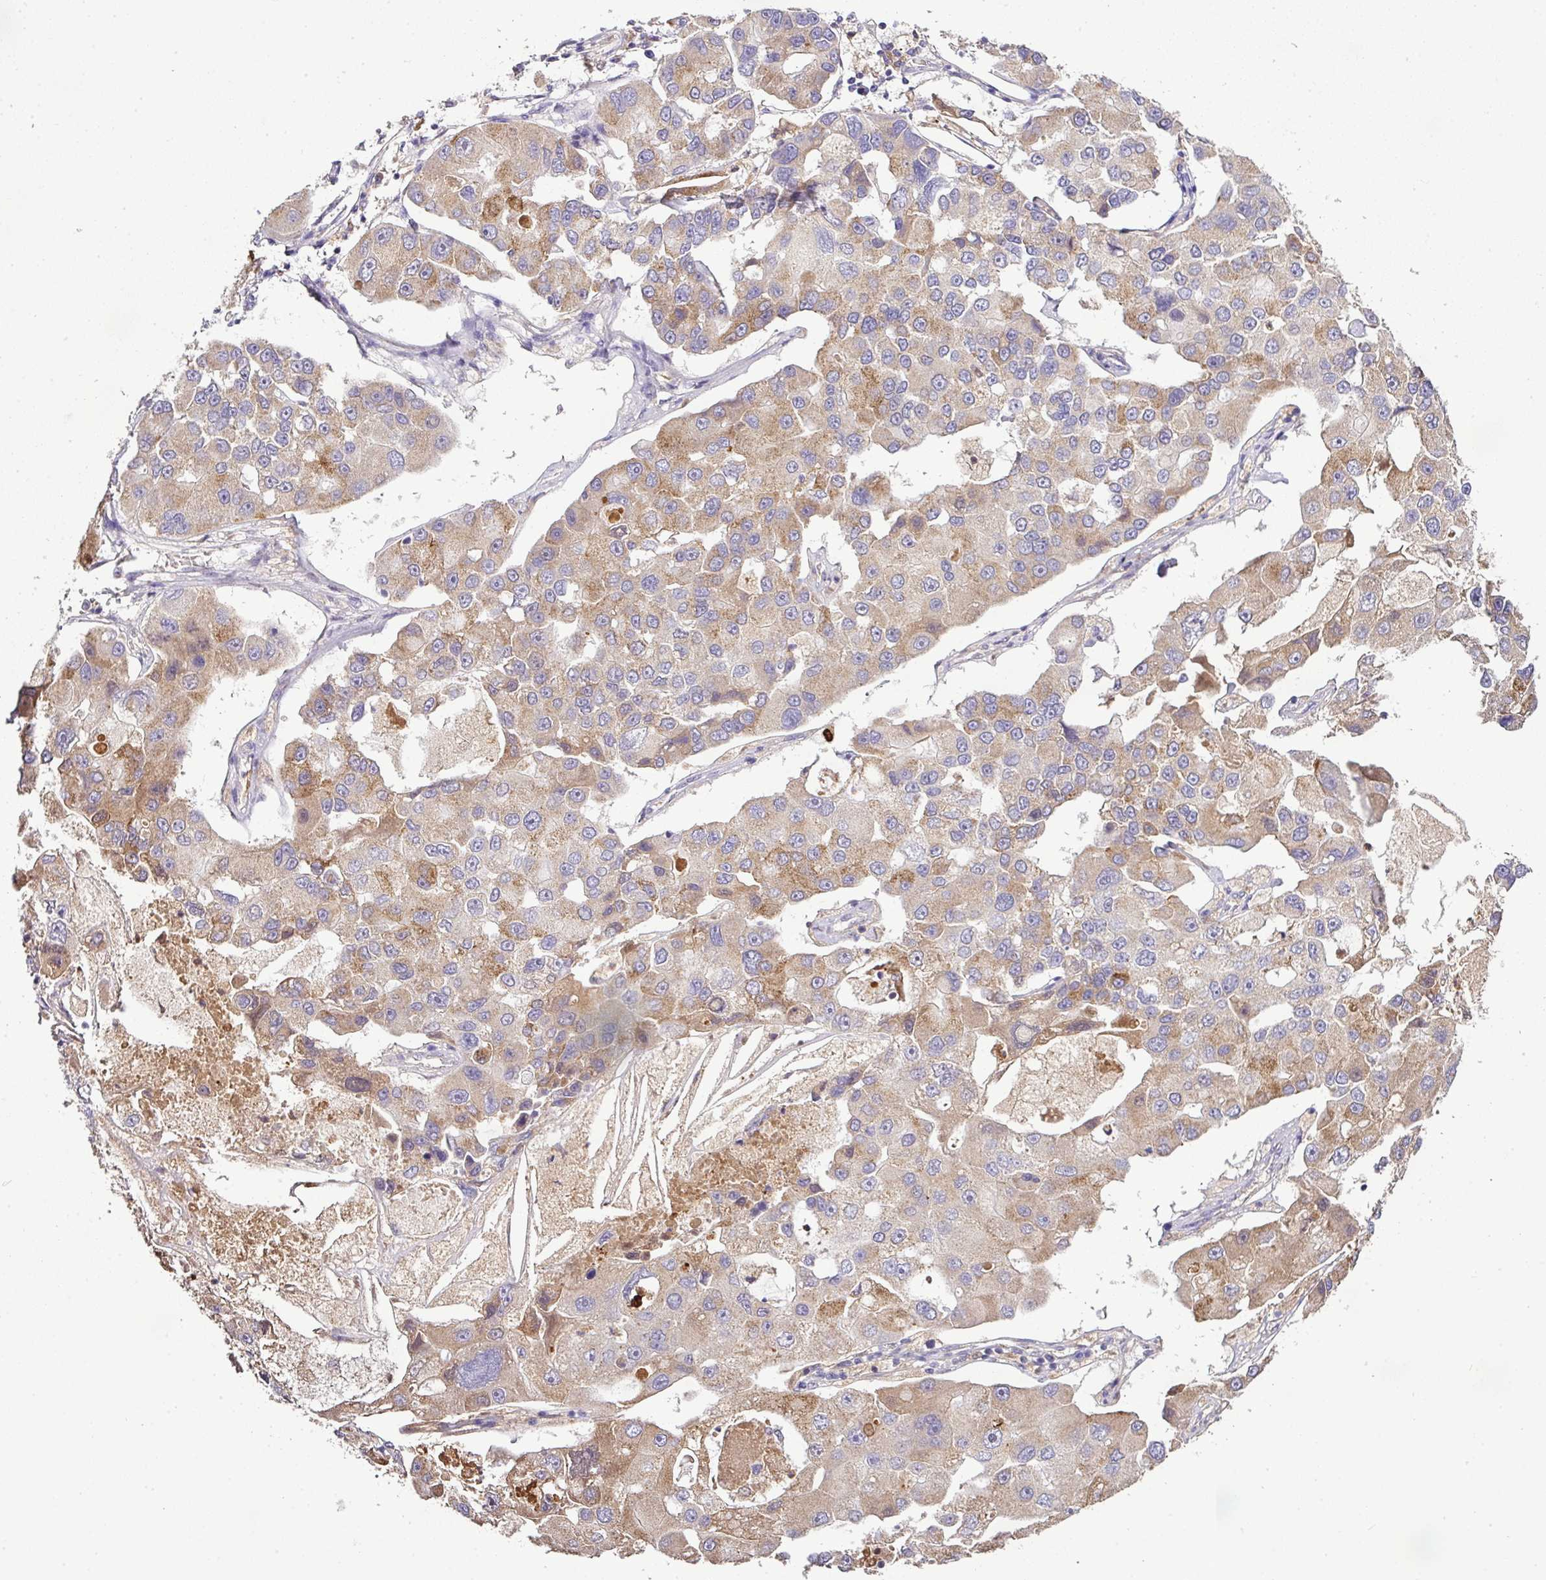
{"staining": {"intensity": "moderate", "quantity": "25%-75%", "location": "cytoplasmic/membranous"}, "tissue": "lung cancer", "cell_type": "Tumor cells", "image_type": "cancer", "snomed": [{"axis": "morphology", "description": "Adenocarcinoma, NOS"}, {"axis": "topography", "description": "Lung"}], "caption": "Human lung cancer stained for a protein (brown) exhibits moderate cytoplasmic/membranous positive staining in about 25%-75% of tumor cells.", "gene": "CAB39L", "patient": {"sex": "female", "age": 54}}